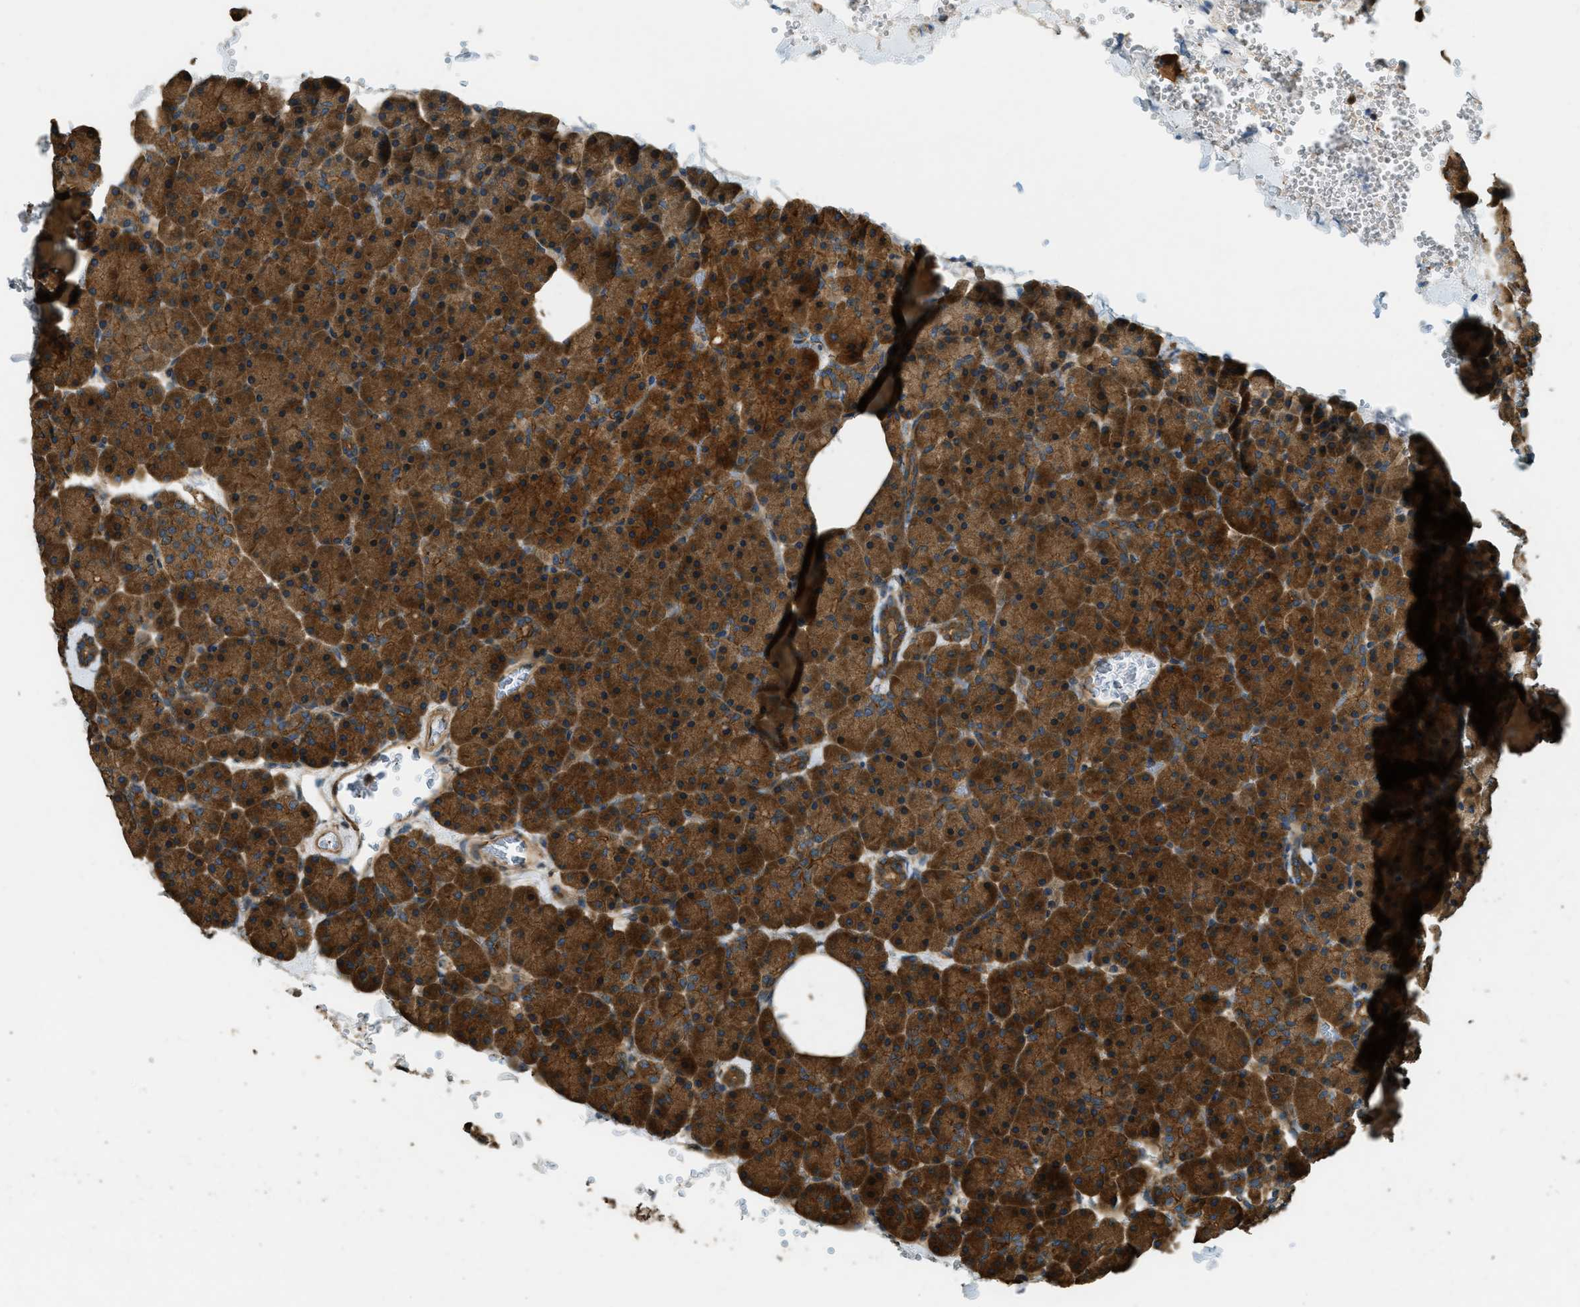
{"staining": {"intensity": "strong", "quantity": ">75%", "location": "cytoplasmic/membranous"}, "tissue": "pancreas", "cell_type": "Exocrine glandular cells", "image_type": "normal", "snomed": [{"axis": "morphology", "description": "Normal tissue, NOS"}, {"axis": "topography", "description": "Pancreas"}], "caption": "Immunohistochemistry (IHC) of unremarkable pancreas displays high levels of strong cytoplasmic/membranous staining in about >75% of exocrine glandular cells. The protein is stained brown, and the nuclei are stained in blue (DAB IHC with brightfield microscopy, high magnification).", "gene": "MARS1", "patient": {"sex": "female", "age": 35}}